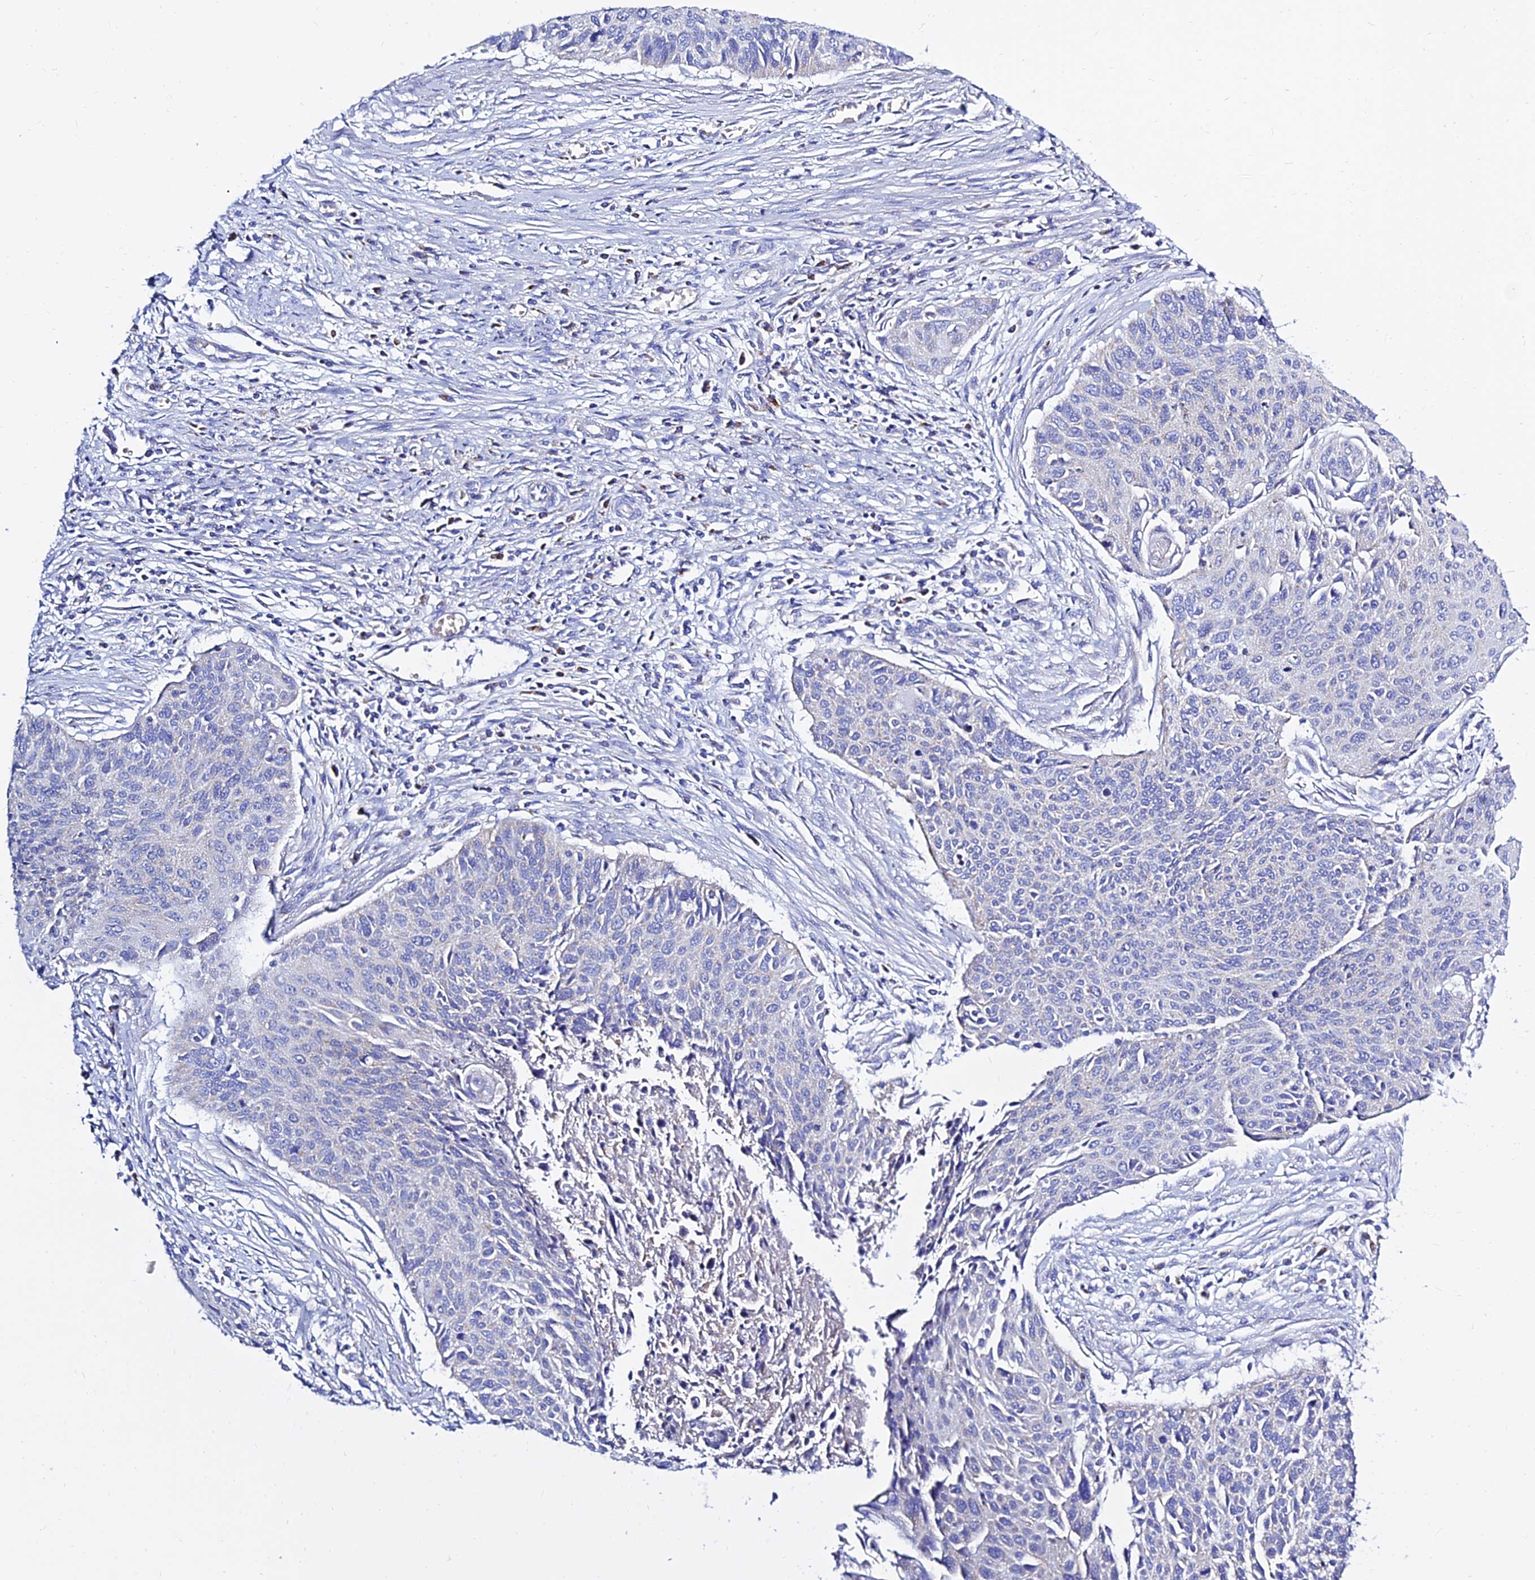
{"staining": {"intensity": "weak", "quantity": "<25%", "location": "cytoplasmic/membranous"}, "tissue": "cervical cancer", "cell_type": "Tumor cells", "image_type": "cancer", "snomed": [{"axis": "morphology", "description": "Squamous cell carcinoma, NOS"}, {"axis": "topography", "description": "Cervix"}], "caption": "A micrograph of cervical cancer (squamous cell carcinoma) stained for a protein shows no brown staining in tumor cells.", "gene": "MGST1", "patient": {"sex": "female", "age": 55}}